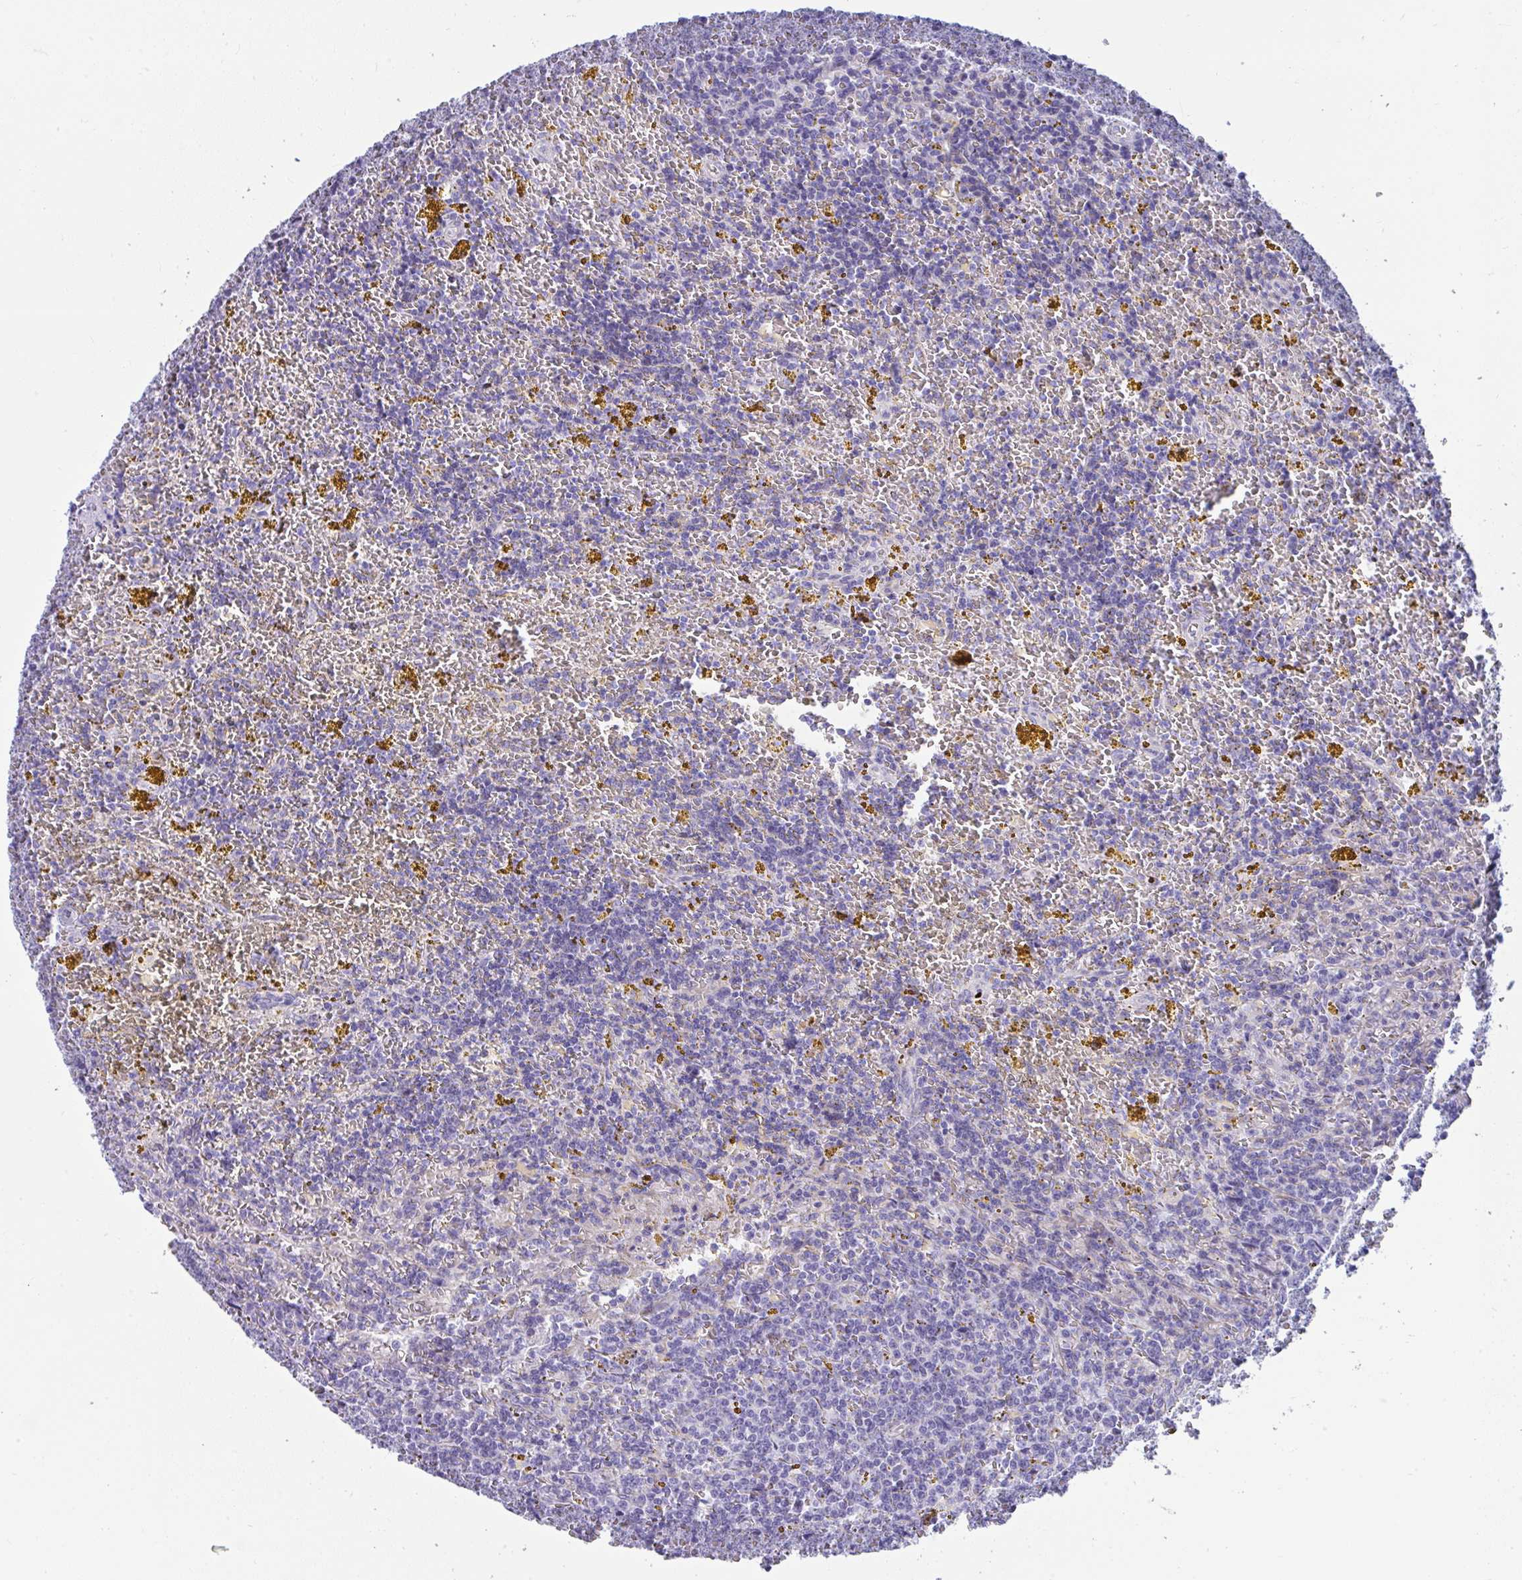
{"staining": {"intensity": "negative", "quantity": "none", "location": "none"}, "tissue": "lymphoma", "cell_type": "Tumor cells", "image_type": "cancer", "snomed": [{"axis": "morphology", "description": "Malignant lymphoma, non-Hodgkin's type, Low grade"}, {"axis": "topography", "description": "Spleen"}, {"axis": "topography", "description": "Lymph node"}], "caption": "DAB immunohistochemical staining of low-grade malignant lymphoma, non-Hodgkin's type shows no significant staining in tumor cells.", "gene": "ISL1", "patient": {"sex": "female", "age": 66}}